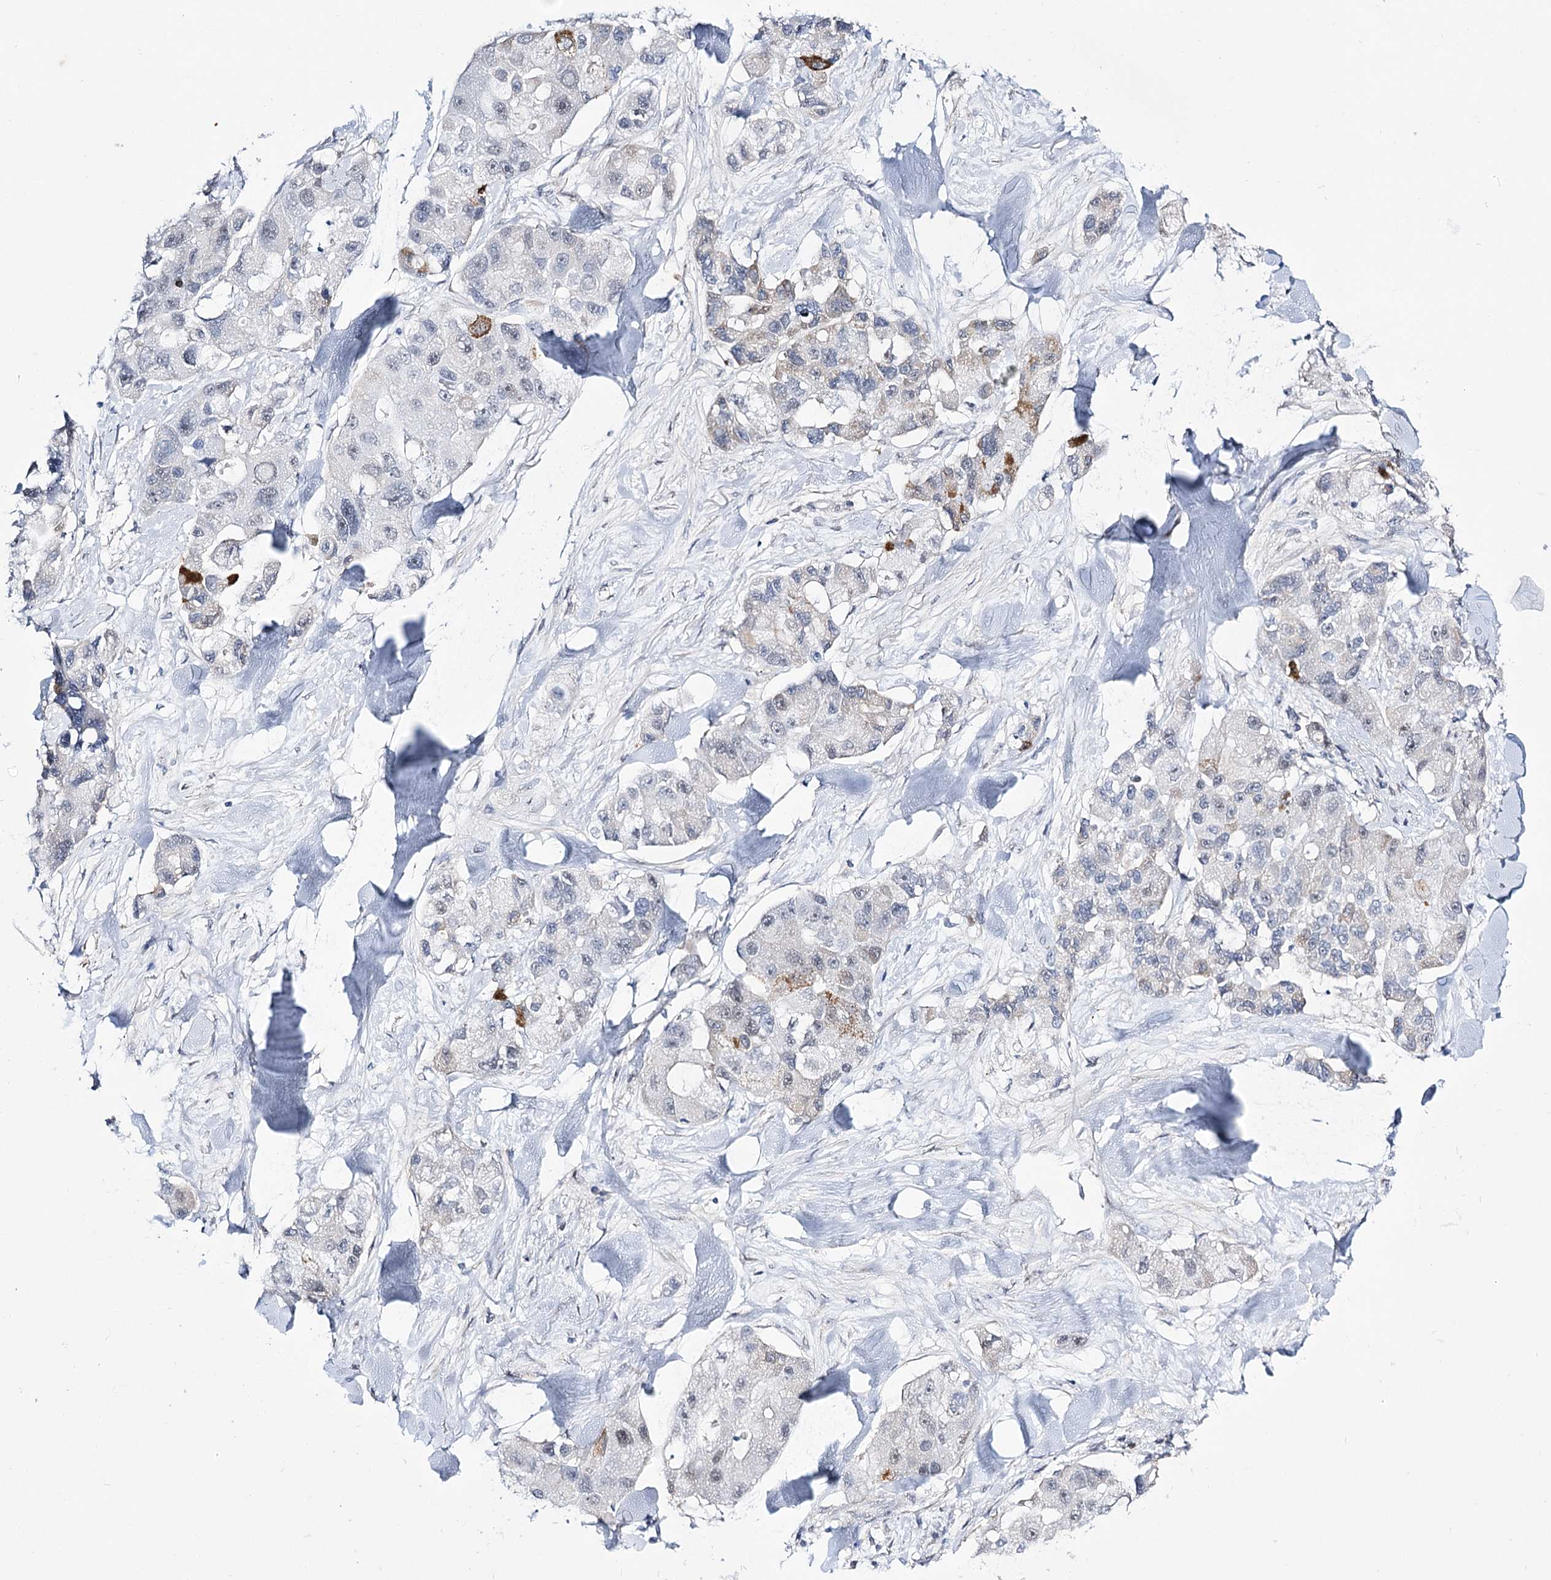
{"staining": {"intensity": "moderate", "quantity": "<25%", "location": "cytoplasmic/membranous"}, "tissue": "lung cancer", "cell_type": "Tumor cells", "image_type": "cancer", "snomed": [{"axis": "morphology", "description": "Adenocarcinoma, NOS"}, {"axis": "topography", "description": "Lung"}], "caption": "This is a histology image of IHC staining of lung cancer (adenocarcinoma), which shows moderate expression in the cytoplasmic/membranous of tumor cells.", "gene": "RBM15B", "patient": {"sex": "female", "age": 54}}